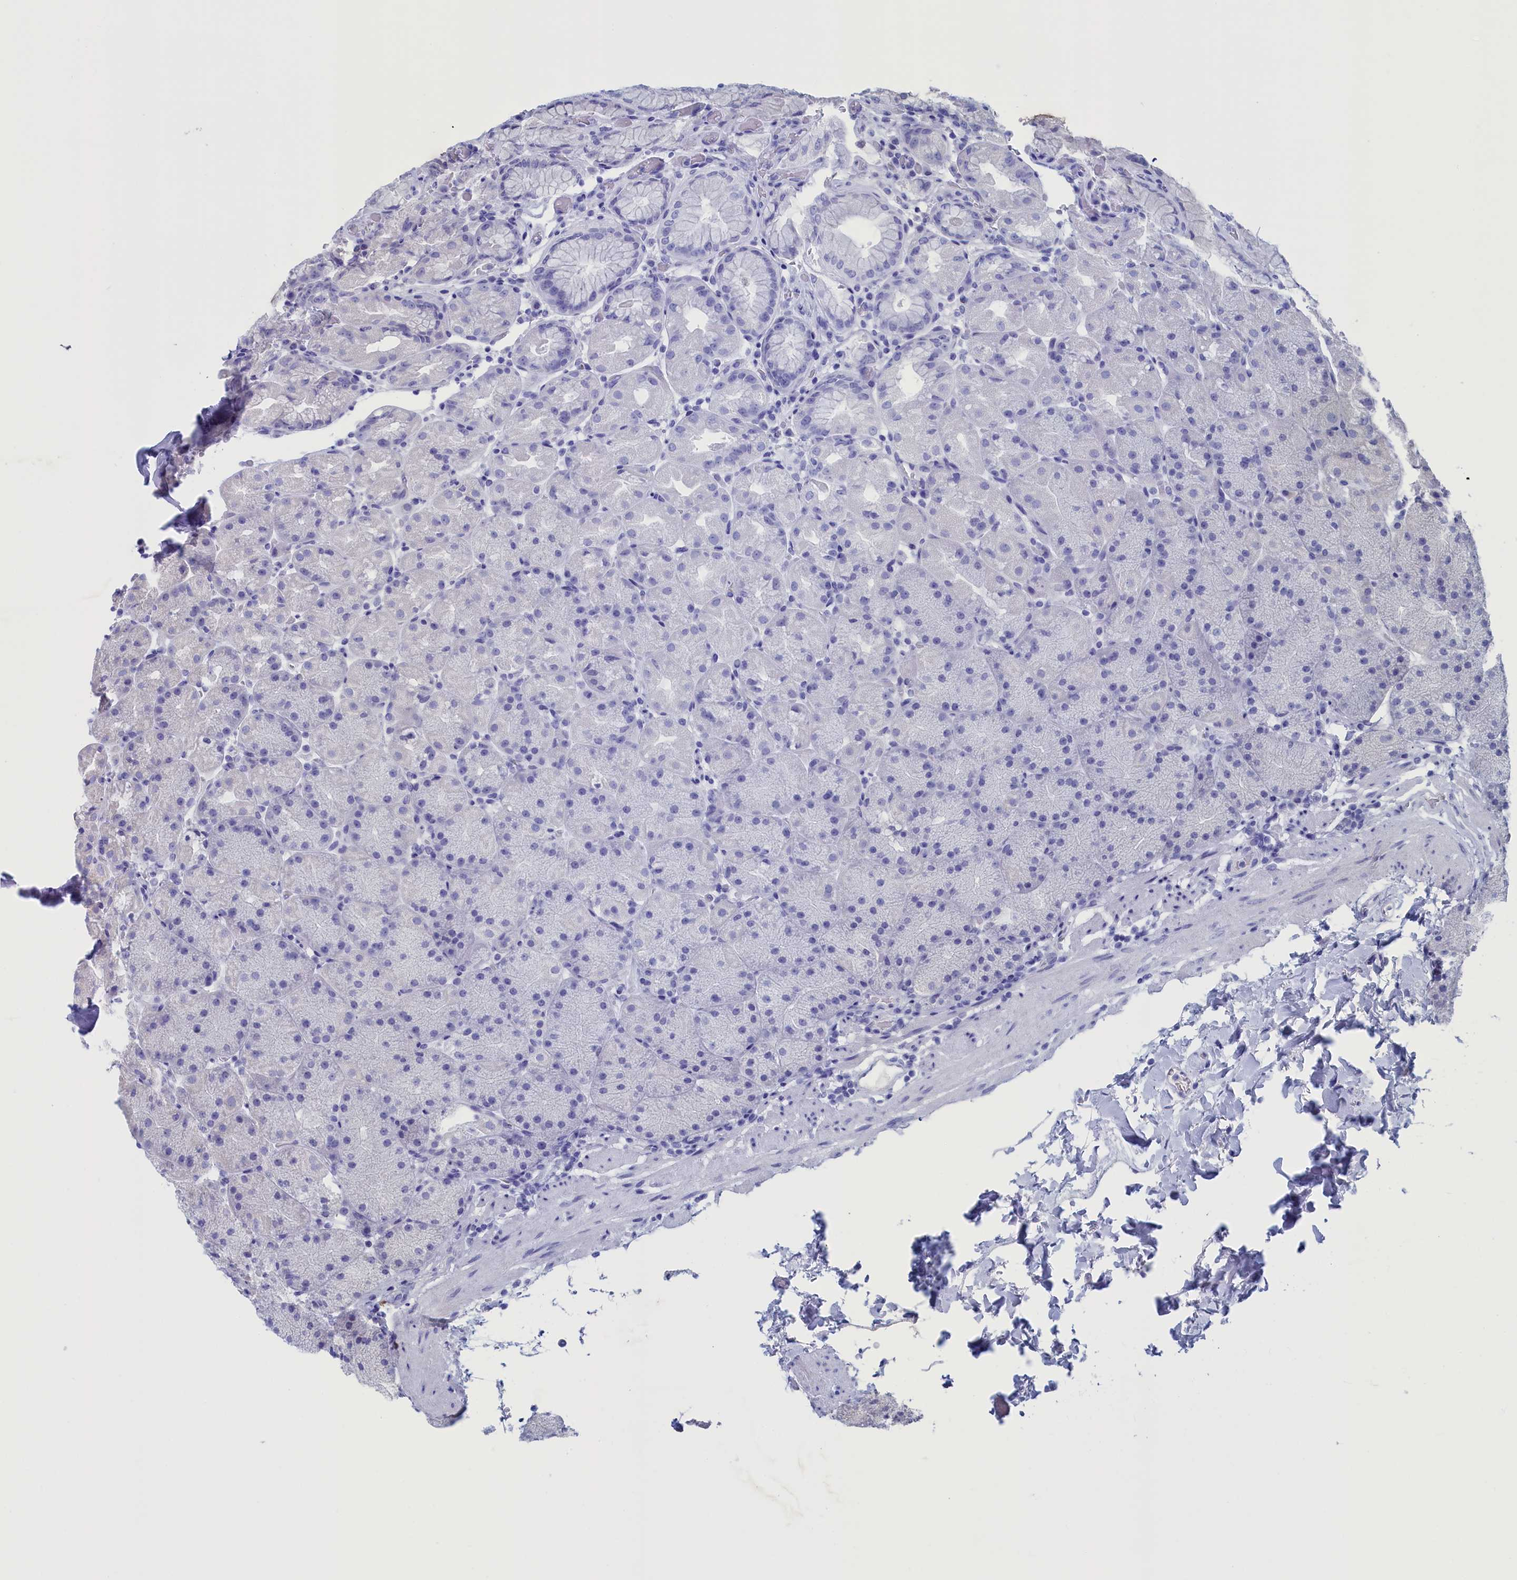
{"staining": {"intensity": "negative", "quantity": "none", "location": "none"}, "tissue": "stomach", "cell_type": "Glandular cells", "image_type": "normal", "snomed": [{"axis": "morphology", "description": "Normal tissue, NOS"}, {"axis": "topography", "description": "Stomach, upper"}, {"axis": "topography", "description": "Stomach, lower"}], "caption": "Unremarkable stomach was stained to show a protein in brown. There is no significant staining in glandular cells. Nuclei are stained in blue.", "gene": "NIBAN3", "patient": {"sex": "male", "age": 67}}